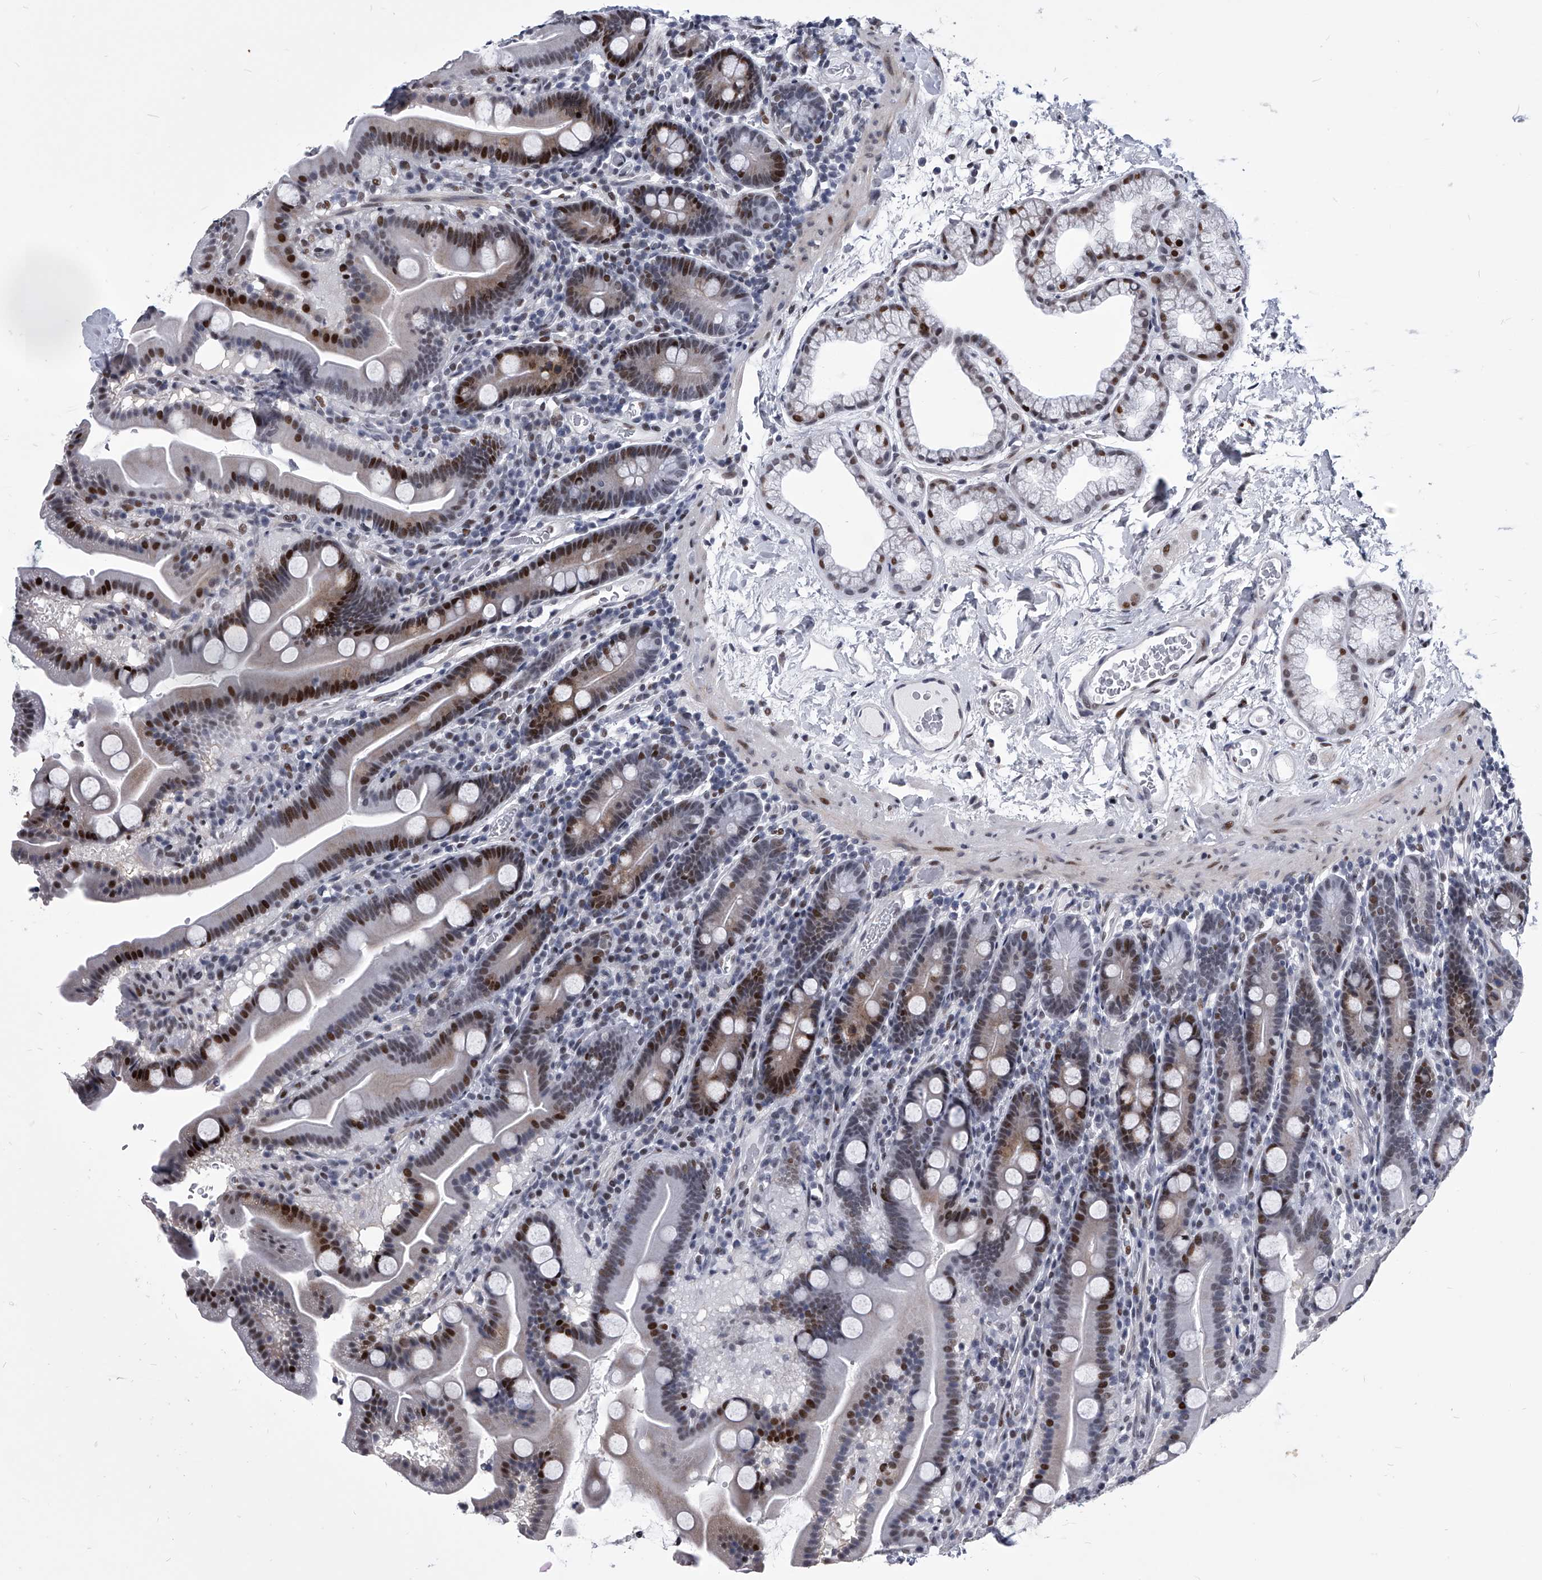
{"staining": {"intensity": "strong", "quantity": "25%-75%", "location": "nuclear"}, "tissue": "duodenum", "cell_type": "Glandular cells", "image_type": "normal", "snomed": [{"axis": "morphology", "description": "Normal tissue, NOS"}, {"axis": "topography", "description": "Duodenum"}], "caption": "A high-resolution histopathology image shows IHC staining of unremarkable duodenum, which exhibits strong nuclear expression in about 25%-75% of glandular cells.", "gene": "CMTR1", "patient": {"sex": "male", "age": 55}}